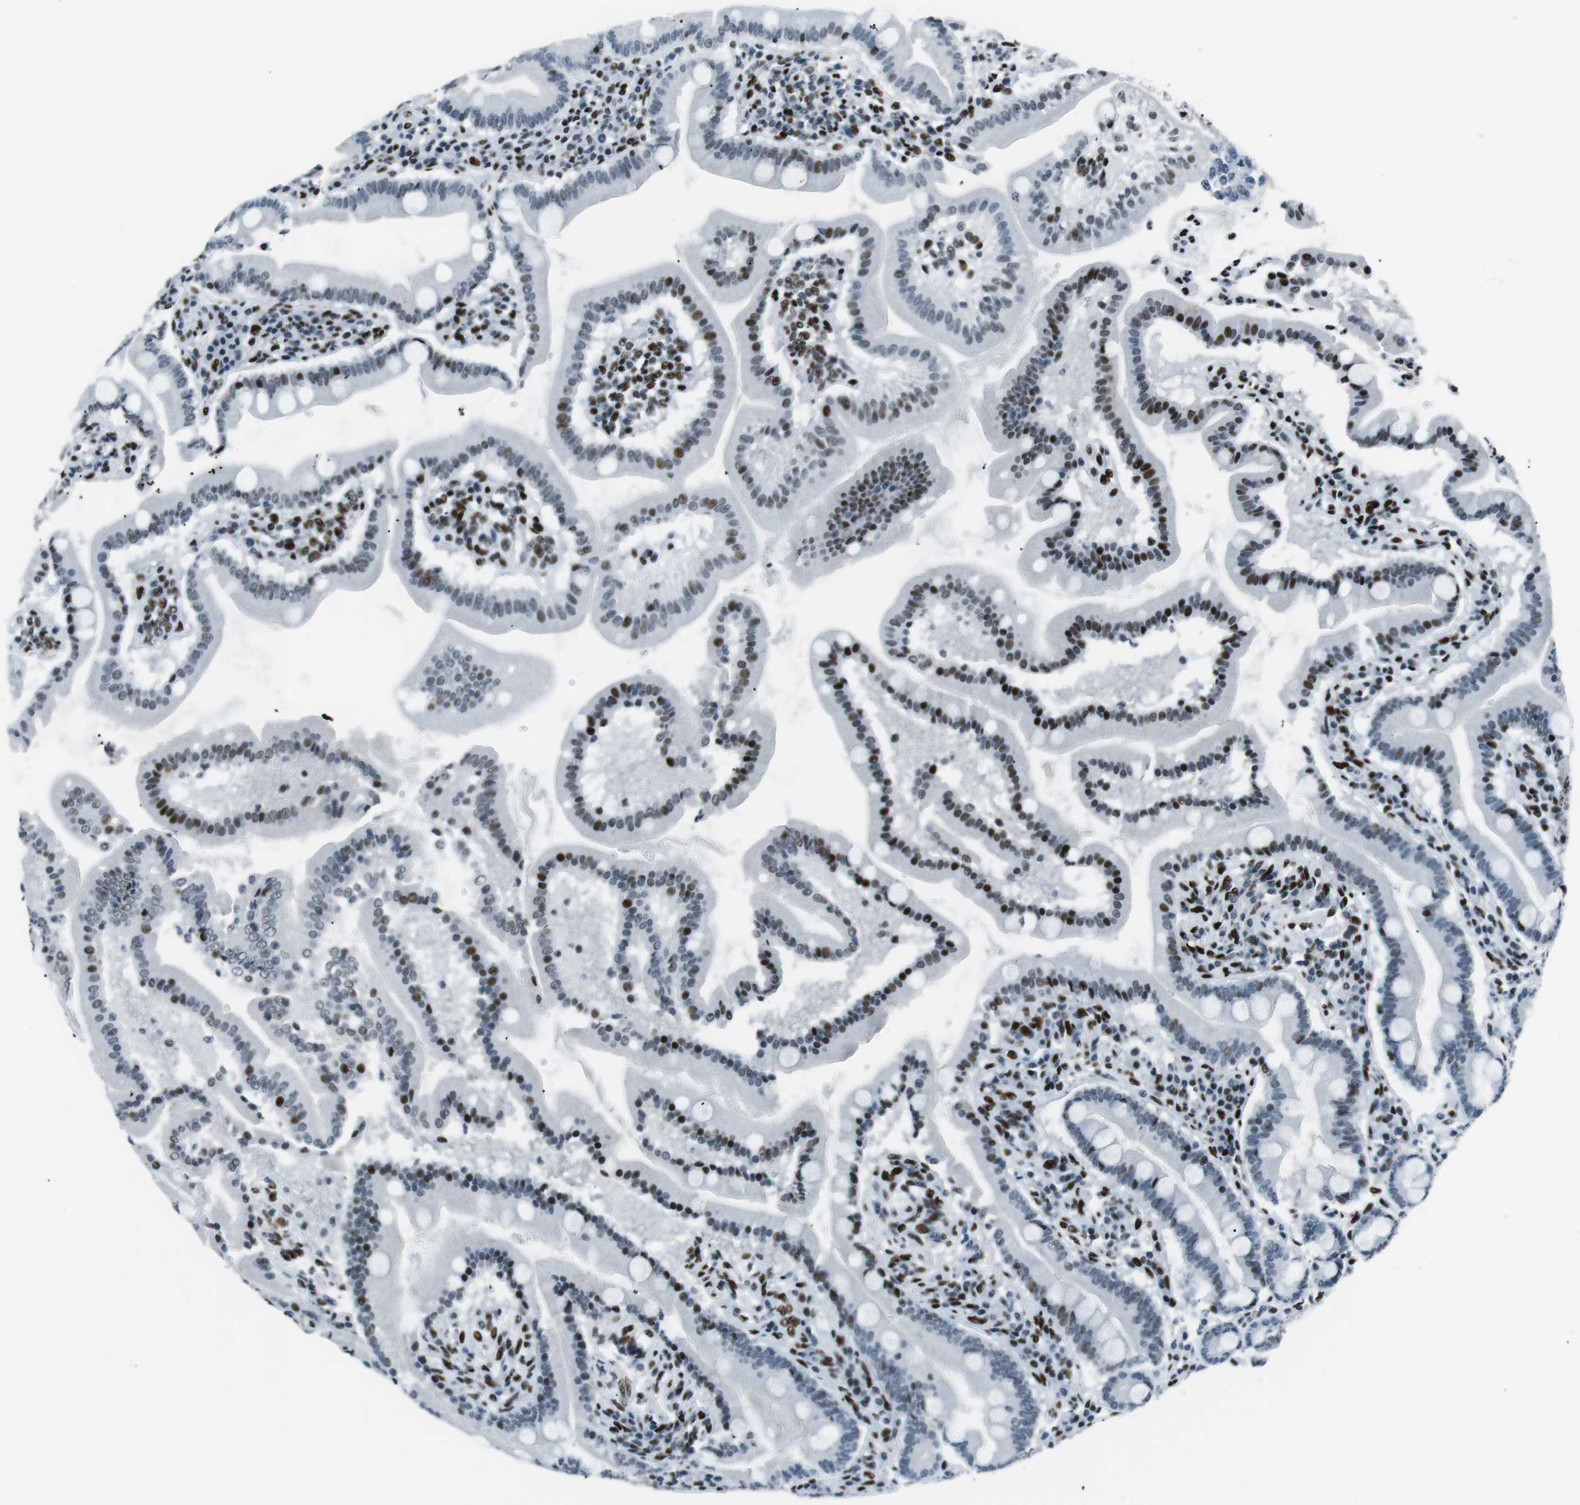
{"staining": {"intensity": "strong", "quantity": "25%-75%", "location": "nuclear"}, "tissue": "duodenum", "cell_type": "Glandular cells", "image_type": "normal", "snomed": [{"axis": "morphology", "description": "Normal tissue, NOS"}, {"axis": "topography", "description": "Duodenum"}], "caption": "A high amount of strong nuclear staining is seen in approximately 25%-75% of glandular cells in benign duodenum. Nuclei are stained in blue.", "gene": "PML", "patient": {"sex": "male", "age": 50}}